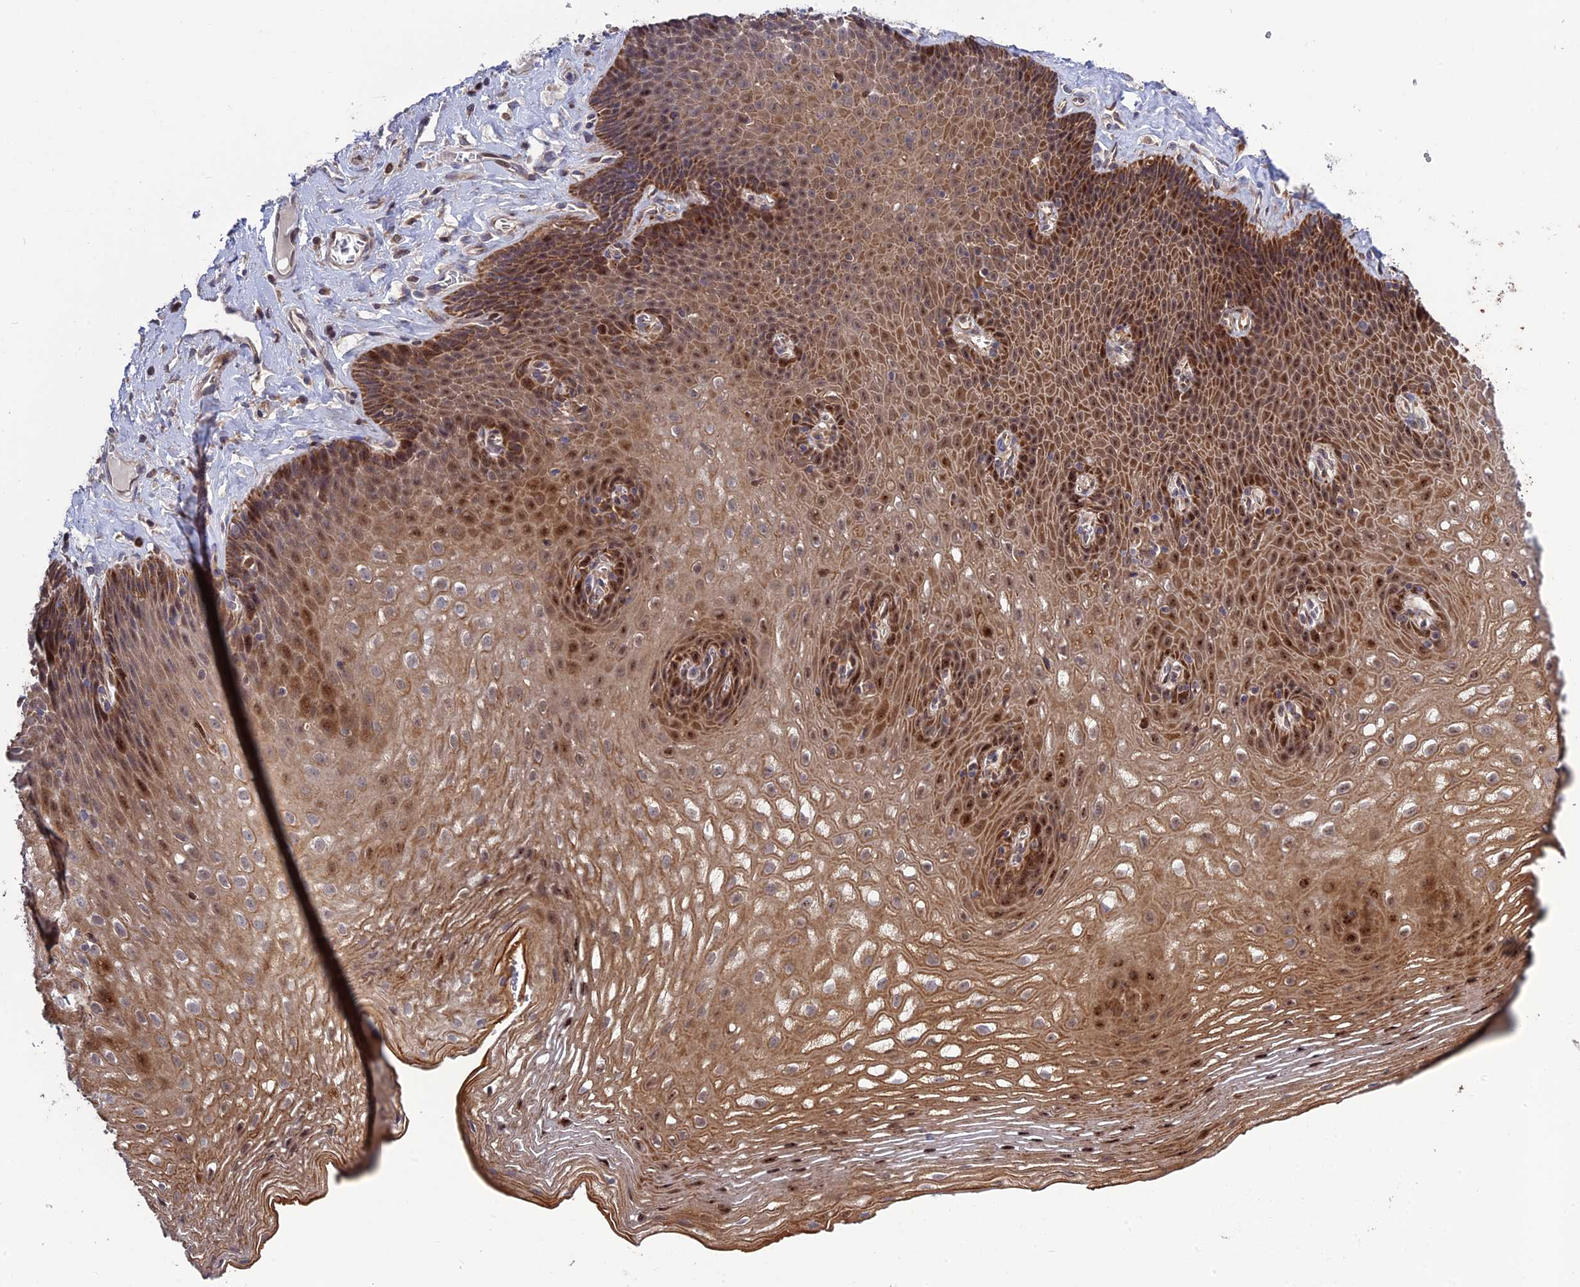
{"staining": {"intensity": "moderate", "quantity": ">75%", "location": "cytoplasmic/membranous,nuclear"}, "tissue": "esophagus", "cell_type": "Squamous epithelial cells", "image_type": "normal", "snomed": [{"axis": "morphology", "description": "Normal tissue, NOS"}, {"axis": "topography", "description": "Esophagus"}], "caption": "Immunohistochemical staining of normal esophagus demonstrates moderate cytoplasmic/membranous,nuclear protein staining in about >75% of squamous epithelial cells.", "gene": "SPG21", "patient": {"sex": "female", "age": 66}}